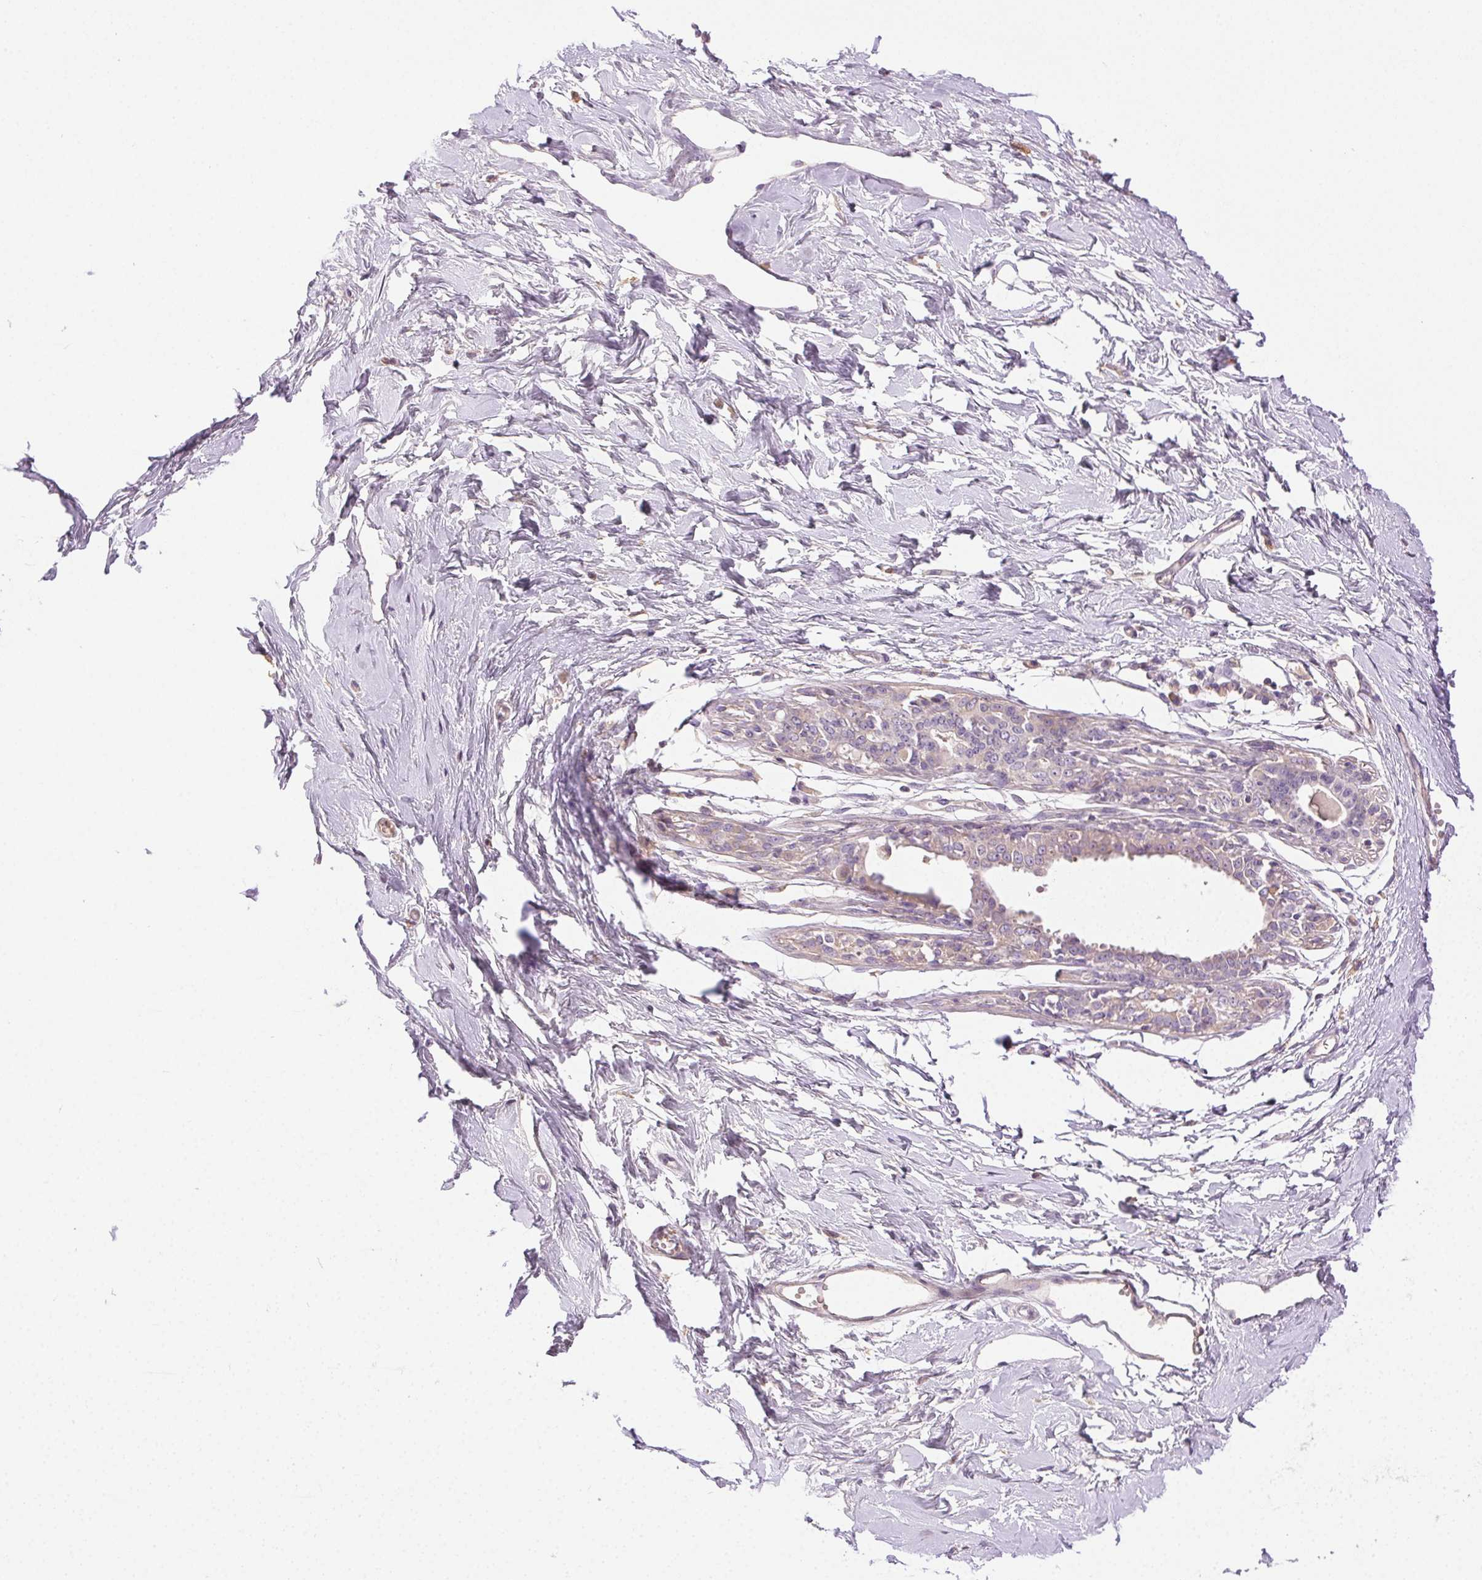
{"staining": {"intensity": "negative", "quantity": "none", "location": "none"}, "tissue": "breast", "cell_type": "Adipocytes", "image_type": "normal", "snomed": [{"axis": "morphology", "description": "Normal tissue, NOS"}, {"axis": "topography", "description": "Breast"}], "caption": "A histopathology image of breast stained for a protein shows no brown staining in adipocytes.", "gene": "BPIFB2", "patient": {"sex": "female", "age": 45}}